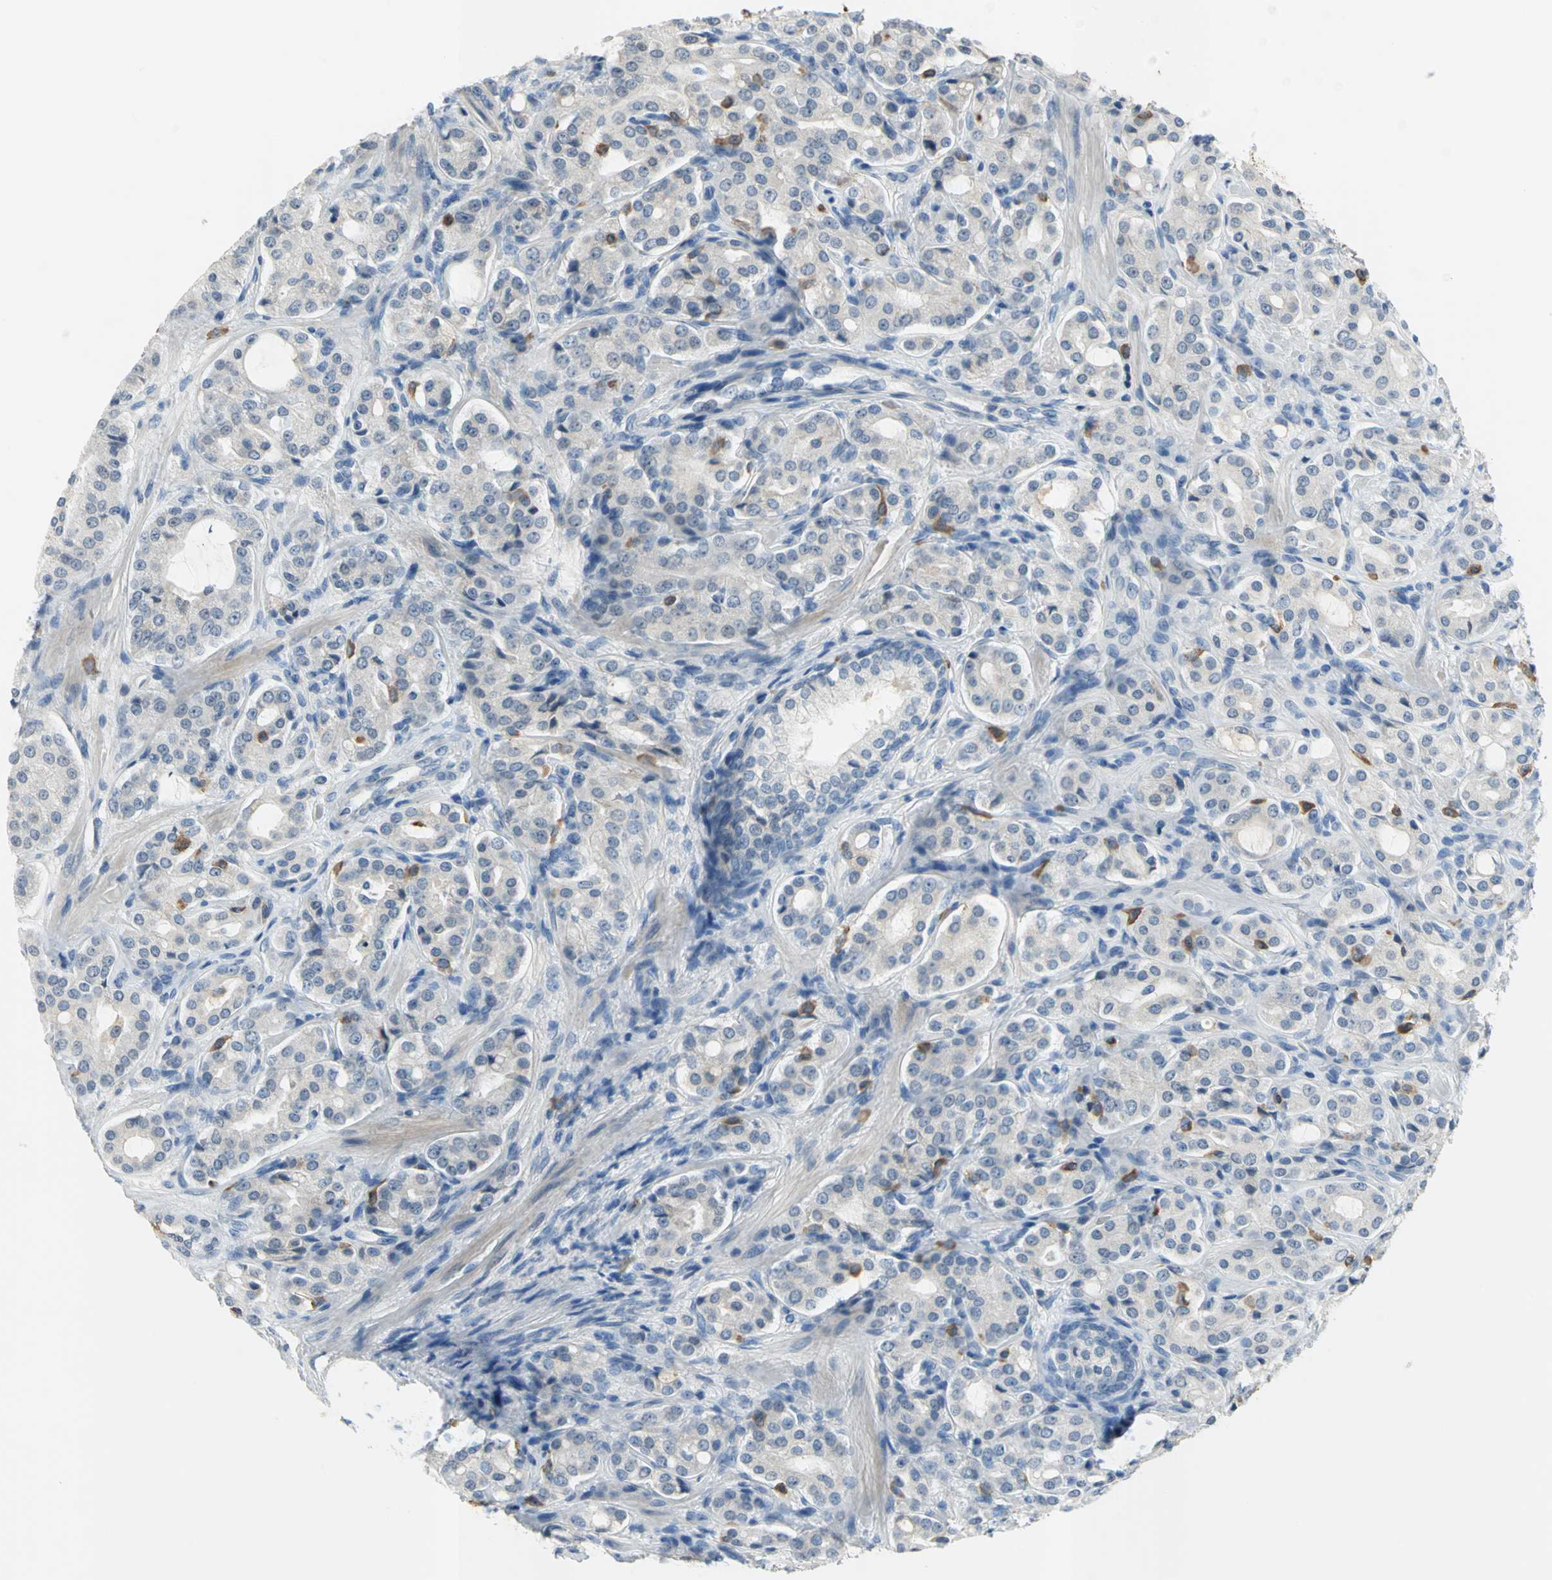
{"staining": {"intensity": "negative", "quantity": "none", "location": "none"}, "tissue": "prostate cancer", "cell_type": "Tumor cells", "image_type": "cancer", "snomed": [{"axis": "morphology", "description": "Adenocarcinoma, High grade"}, {"axis": "topography", "description": "Prostate"}], "caption": "IHC photomicrograph of human prostate cancer (high-grade adenocarcinoma) stained for a protein (brown), which shows no expression in tumor cells.", "gene": "ZIC1", "patient": {"sex": "male", "age": 72}}